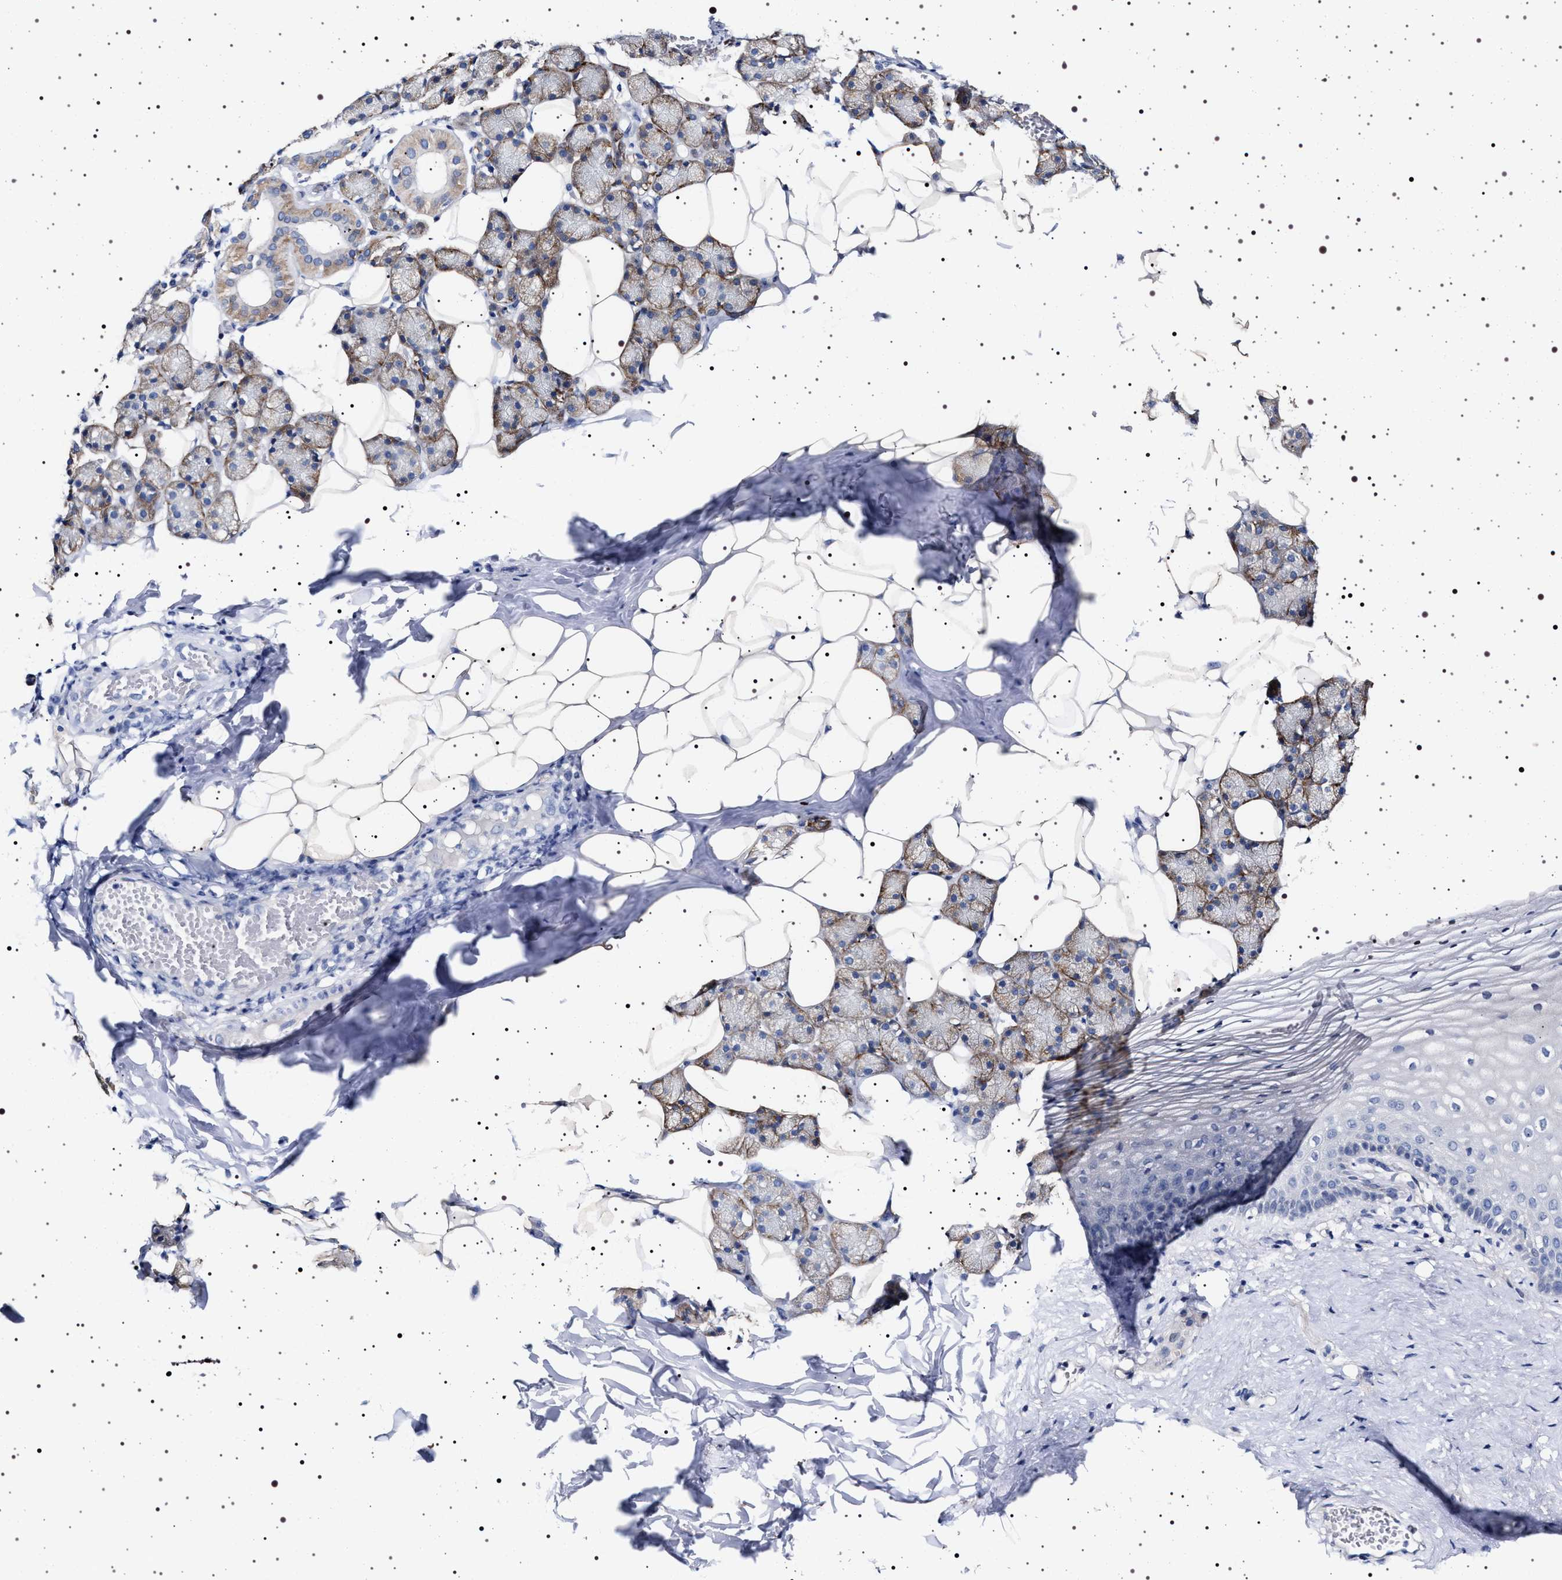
{"staining": {"intensity": "moderate", "quantity": "25%-75%", "location": "cytoplasmic/membranous"}, "tissue": "salivary gland", "cell_type": "Glandular cells", "image_type": "normal", "snomed": [{"axis": "morphology", "description": "Normal tissue, NOS"}, {"axis": "topography", "description": "Salivary gland"}], "caption": "DAB immunohistochemical staining of benign salivary gland demonstrates moderate cytoplasmic/membranous protein staining in approximately 25%-75% of glandular cells.", "gene": "NAALADL2", "patient": {"sex": "female", "age": 33}}